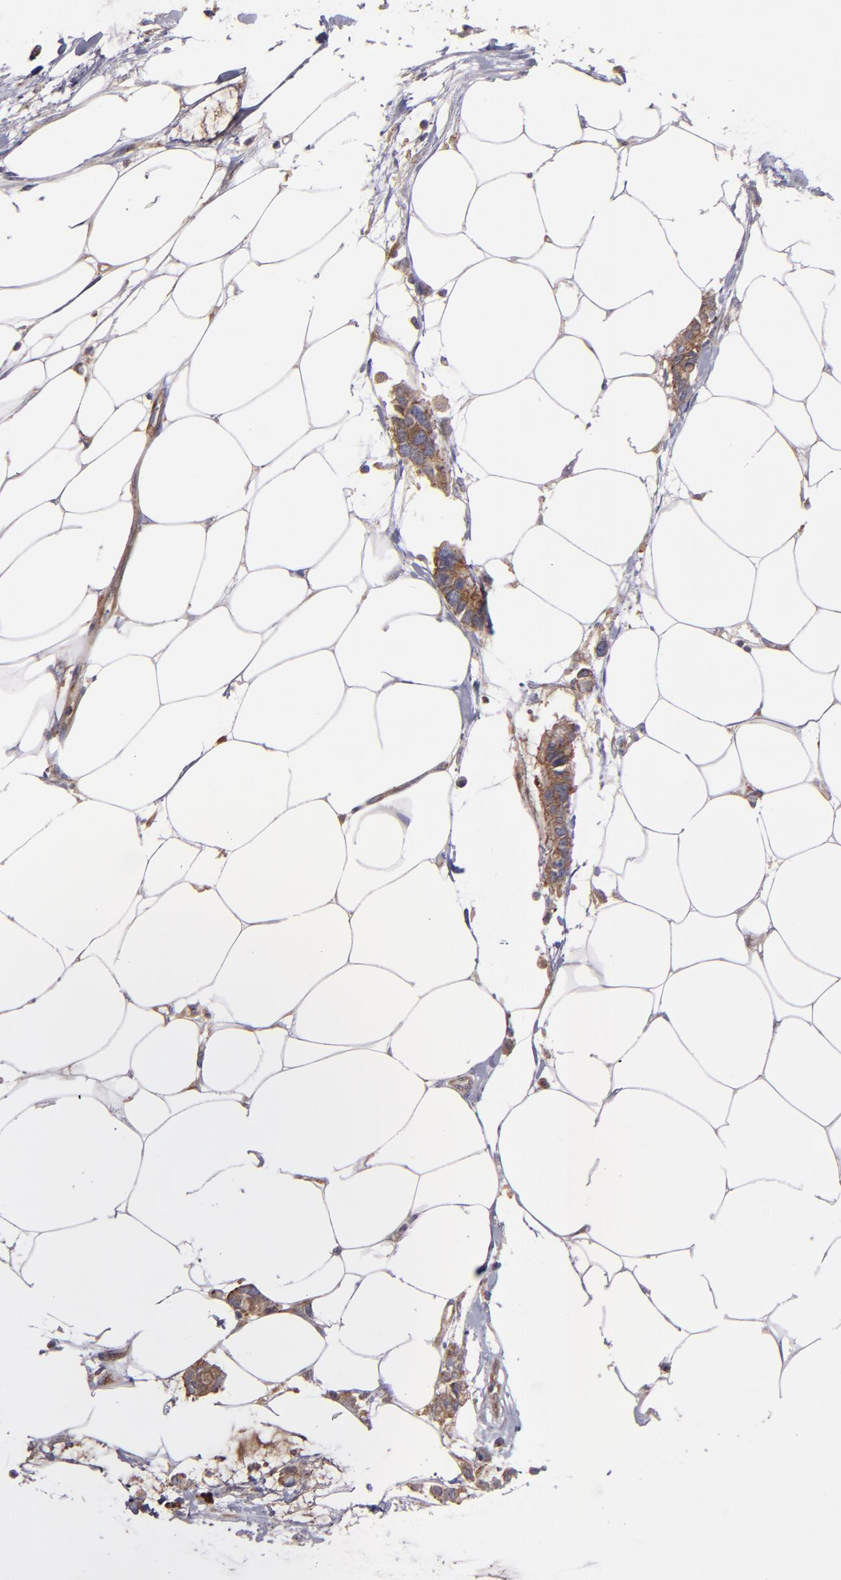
{"staining": {"intensity": "moderate", "quantity": ">75%", "location": "cytoplasmic/membranous"}, "tissue": "colorectal cancer", "cell_type": "Tumor cells", "image_type": "cancer", "snomed": [{"axis": "morphology", "description": "Normal tissue, NOS"}, {"axis": "morphology", "description": "Adenocarcinoma, NOS"}, {"axis": "topography", "description": "Colon"}, {"axis": "topography", "description": "Peripheral nerve tissue"}], "caption": "IHC staining of adenocarcinoma (colorectal), which displays medium levels of moderate cytoplasmic/membranous staining in approximately >75% of tumor cells indicating moderate cytoplasmic/membranous protein staining. The staining was performed using DAB (brown) for protein detection and nuclei were counterstained in hematoxylin (blue).", "gene": "IFIH1", "patient": {"sex": "male", "age": 14}}